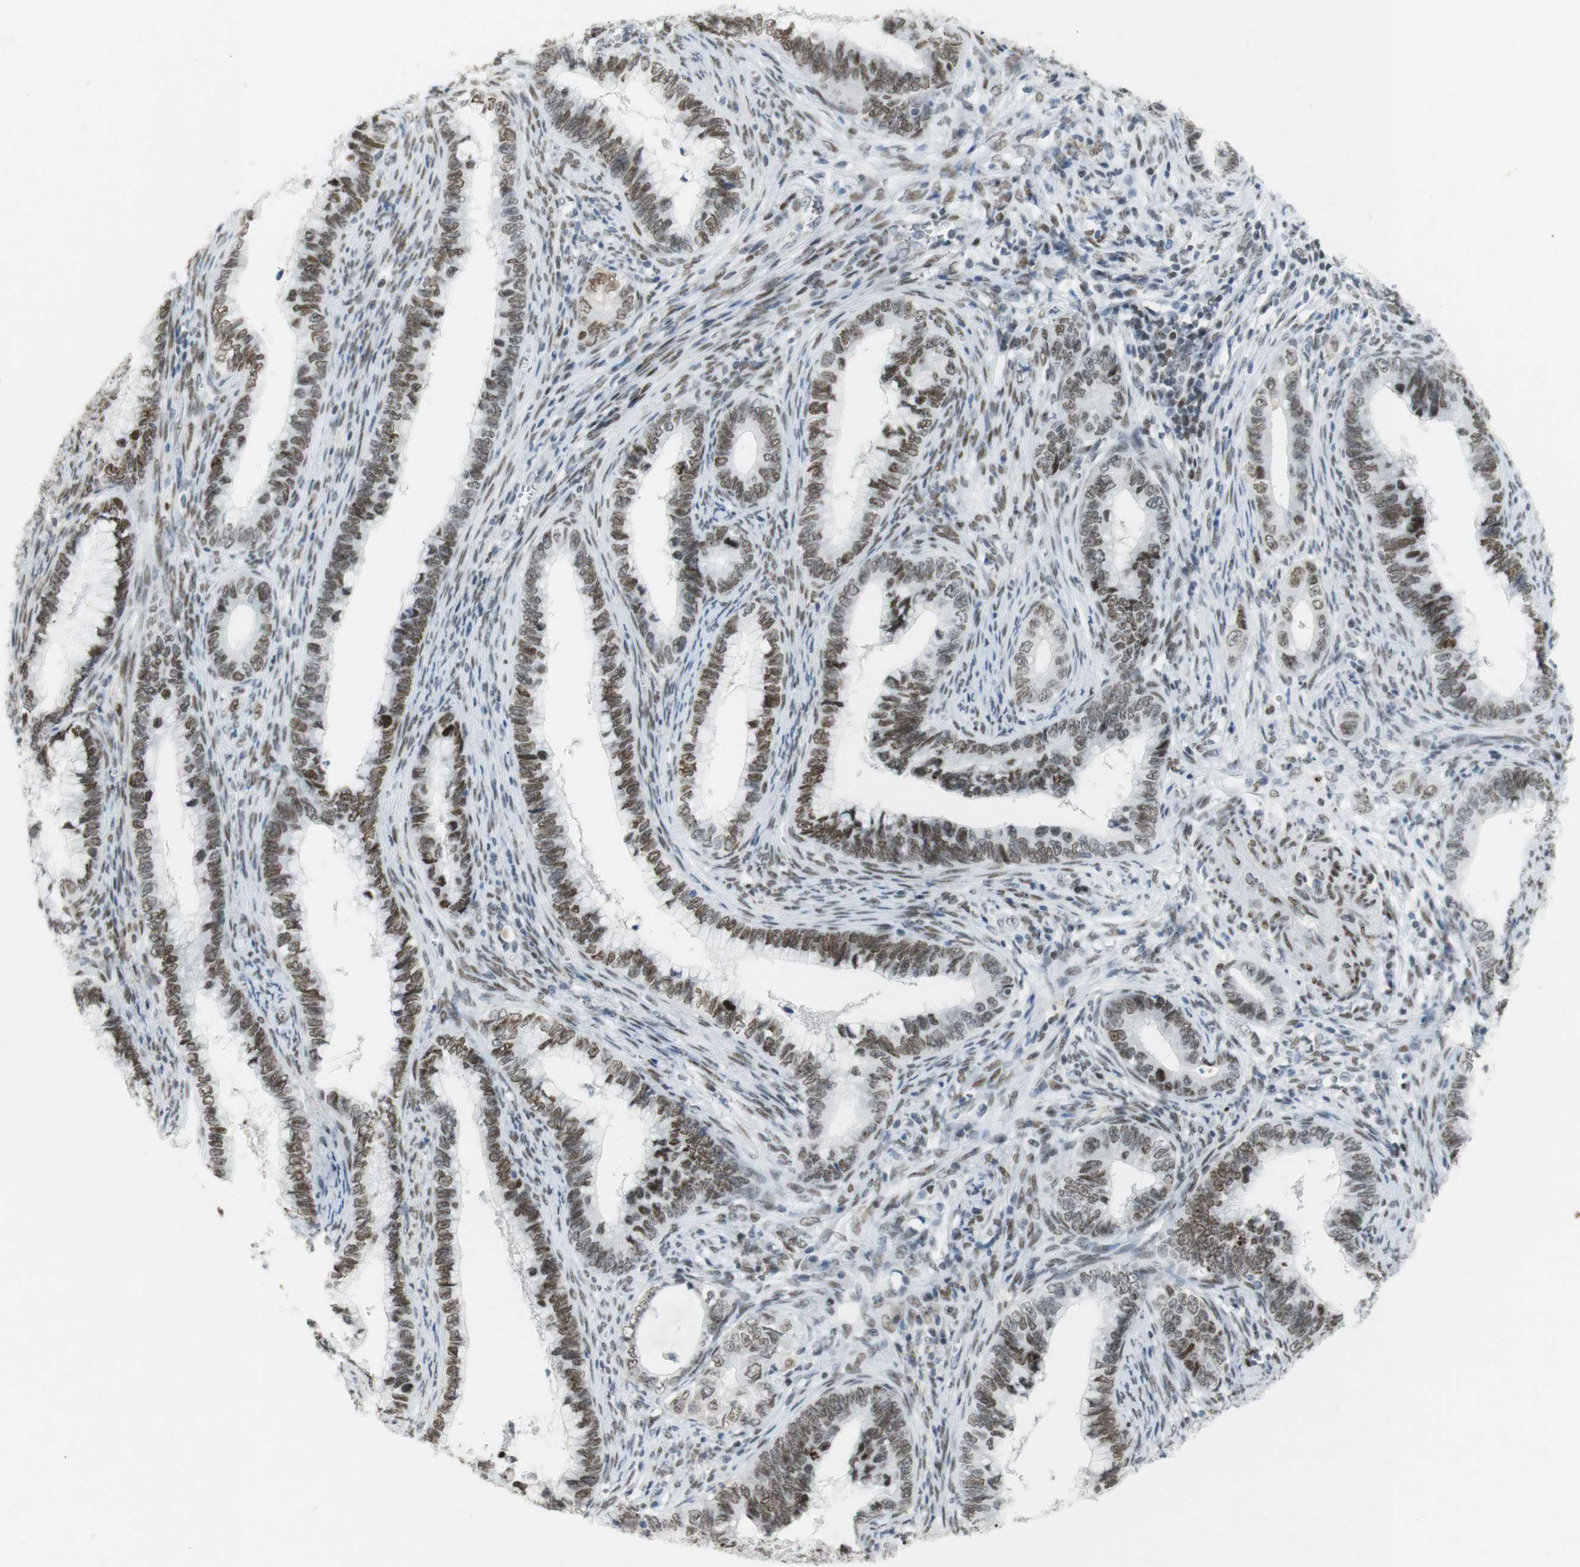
{"staining": {"intensity": "moderate", "quantity": ">75%", "location": "nuclear"}, "tissue": "cervical cancer", "cell_type": "Tumor cells", "image_type": "cancer", "snomed": [{"axis": "morphology", "description": "Adenocarcinoma, NOS"}, {"axis": "topography", "description": "Cervix"}], "caption": "A medium amount of moderate nuclear staining is present in about >75% of tumor cells in cervical adenocarcinoma tissue.", "gene": "BMI1", "patient": {"sex": "female", "age": 44}}